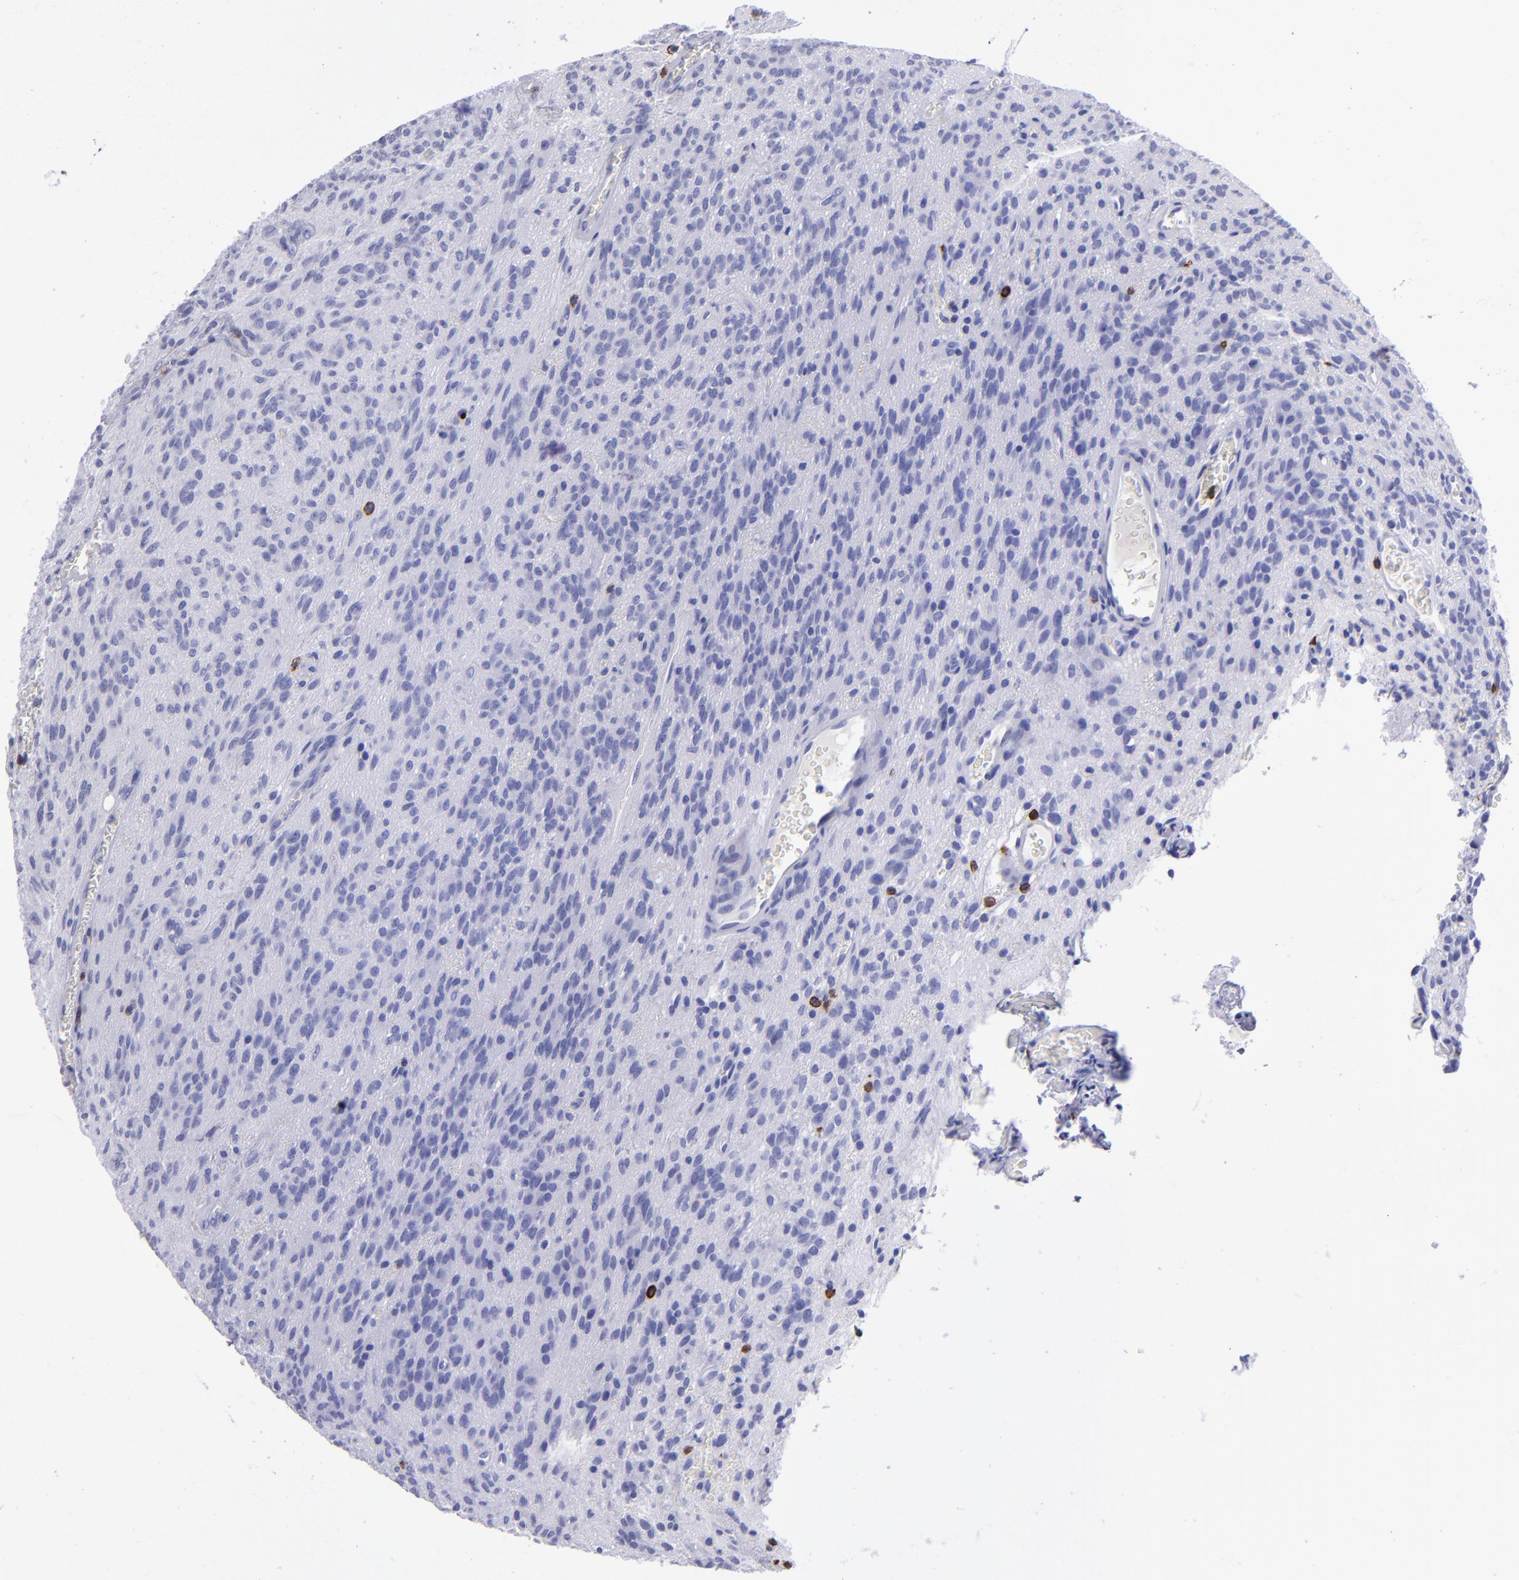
{"staining": {"intensity": "negative", "quantity": "none", "location": "none"}, "tissue": "glioma", "cell_type": "Tumor cells", "image_type": "cancer", "snomed": [{"axis": "morphology", "description": "Glioma, malignant, Low grade"}, {"axis": "topography", "description": "Brain"}], "caption": "Immunohistochemical staining of glioma exhibits no significant staining in tumor cells.", "gene": "CD6", "patient": {"sex": "female", "age": 15}}